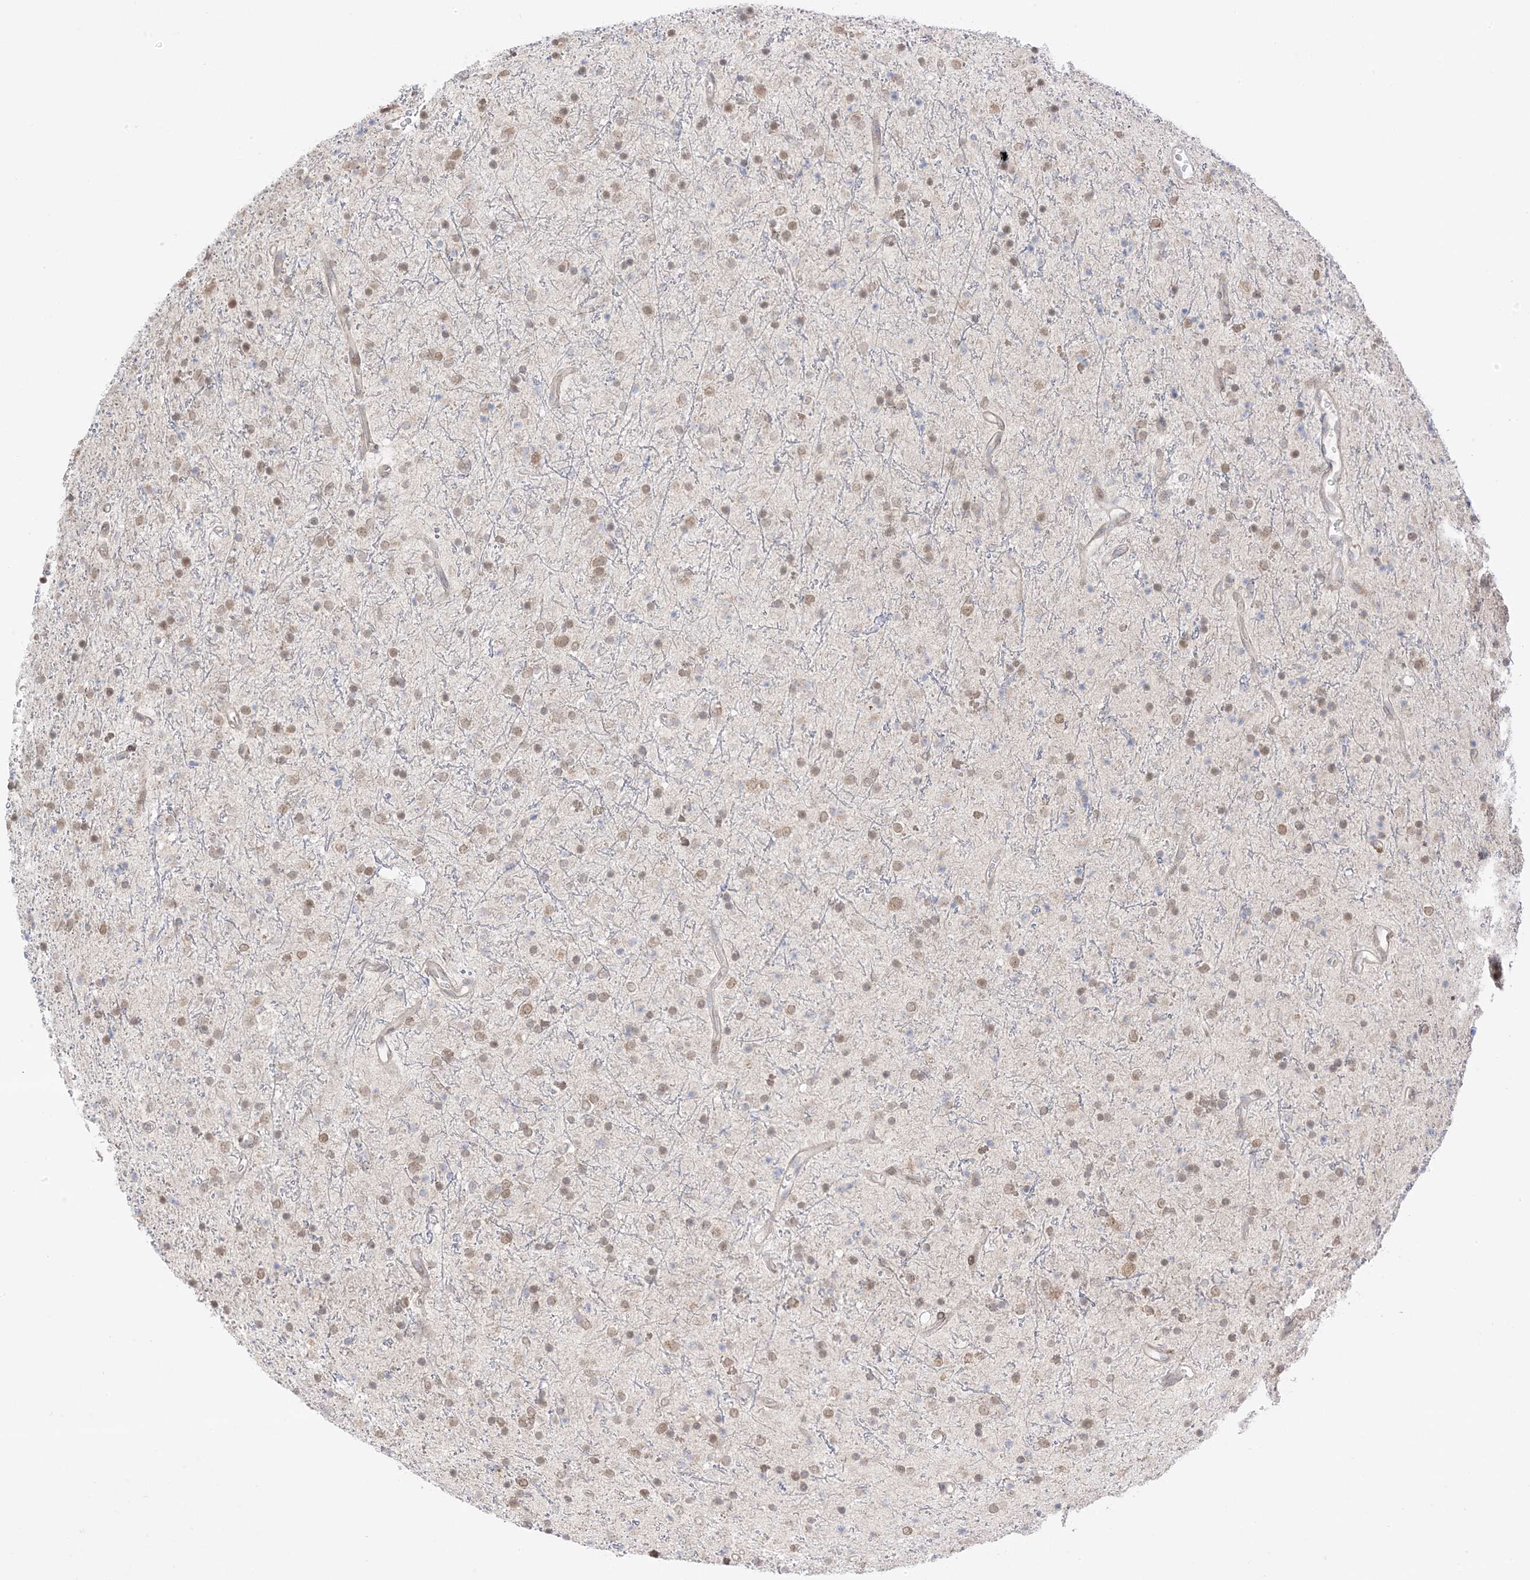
{"staining": {"intensity": "weak", "quantity": "25%-75%", "location": "cytoplasmic/membranous,nuclear"}, "tissue": "glioma", "cell_type": "Tumor cells", "image_type": "cancer", "snomed": [{"axis": "morphology", "description": "Glioma, malignant, High grade"}, {"axis": "topography", "description": "Brain"}], "caption": "Immunohistochemistry (IHC) histopathology image of neoplastic tissue: high-grade glioma (malignant) stained using immunohistochemistry (IHC) reveals low levels of weak protein expression localized specifically in the cytoplasmic/membranous and nuclear of tumor cells, appearing as a cytoplasmic/membranous and nuclear brown color.", "gene": "UBE2E2", "patient": {"sex": "male", "age": 34}}